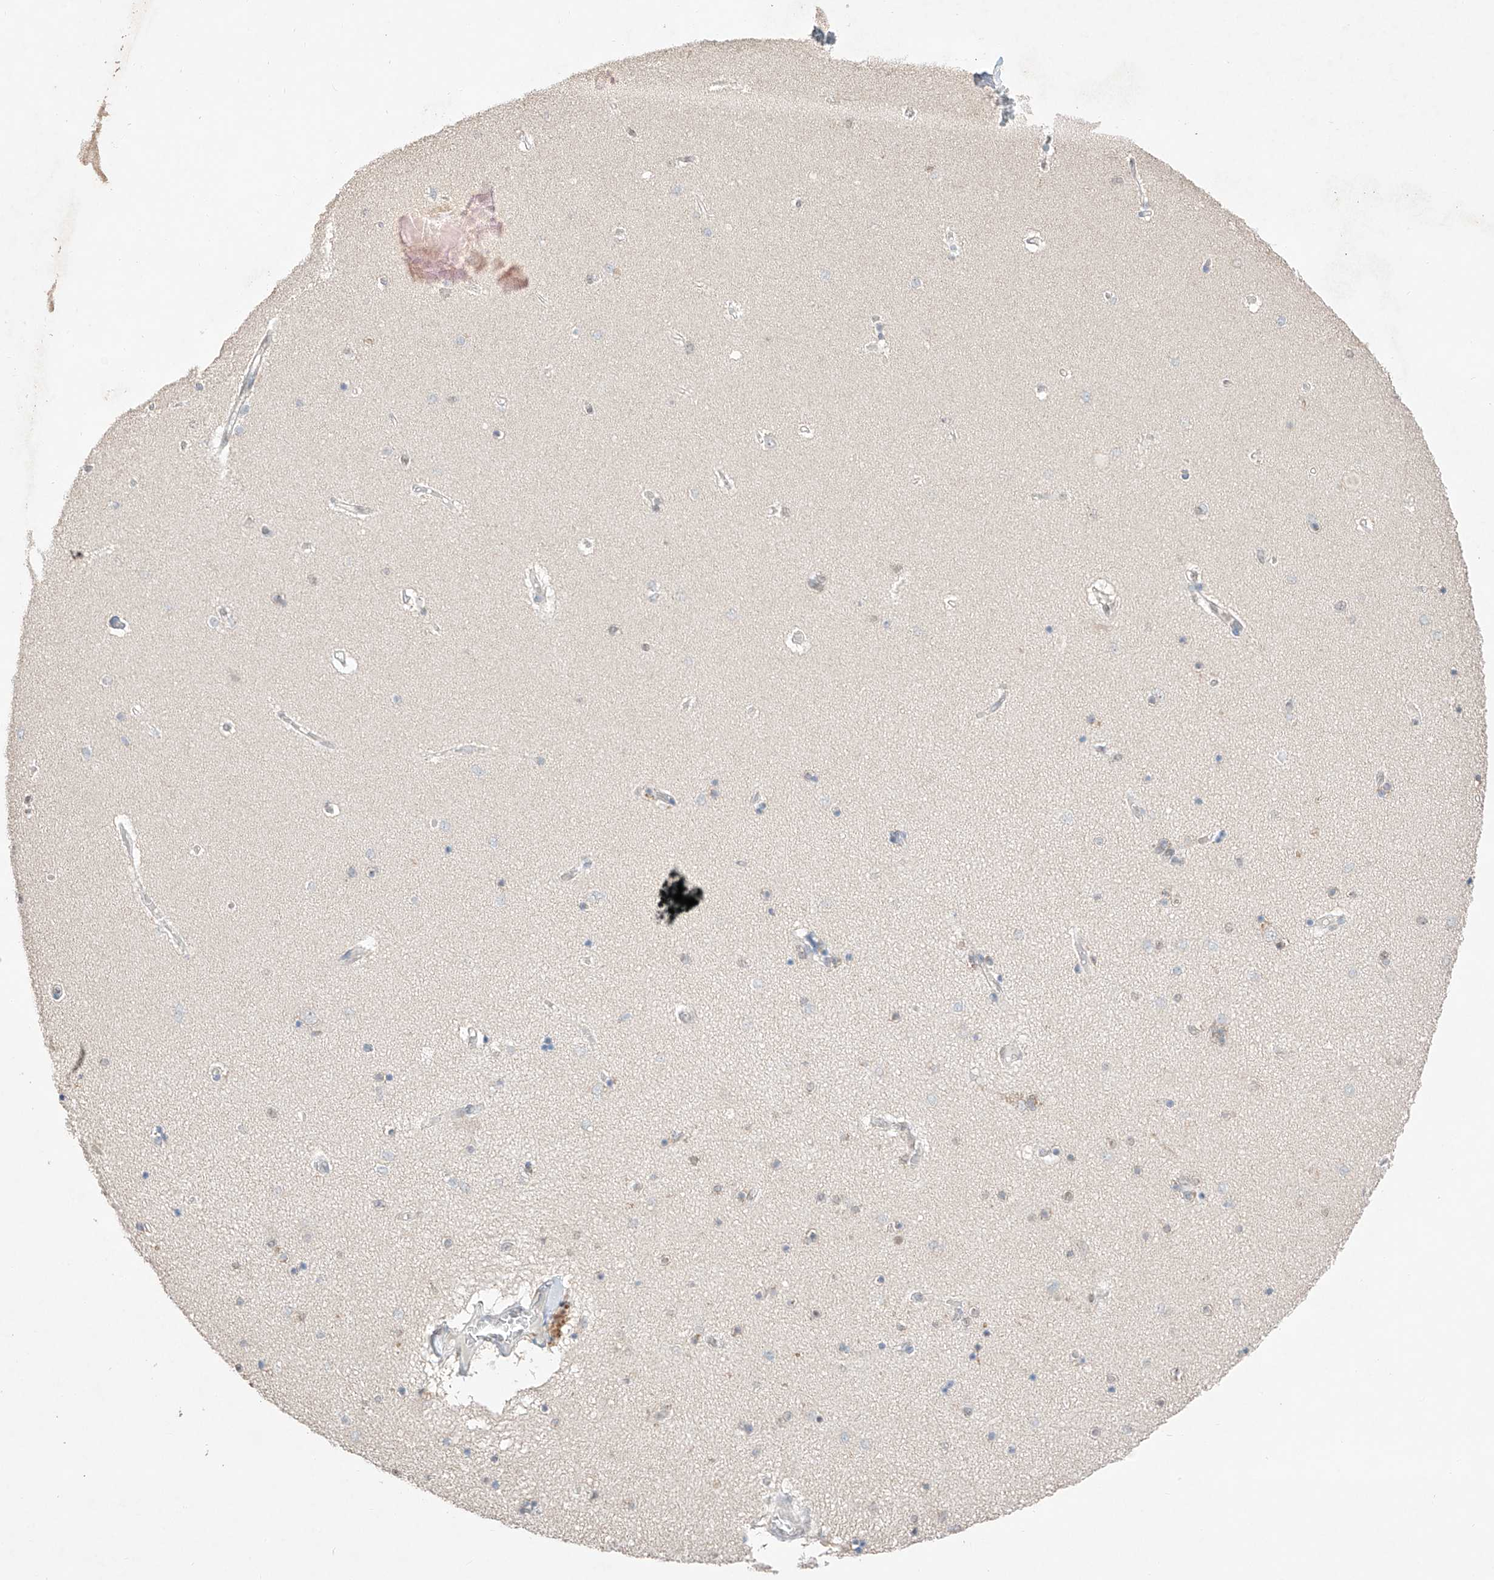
{"staining": {"intensity": "negative", "quantity": "none", "location": "none"}, "tissue": "hippocampus", "cell_type": "Glial cells", "image_type": "normal", "snomed": [{"axis": "morphology", "description": "Normal tissue, NOS"}, {"axis": "topography", "description": "Hippocampus"}], "caption": "The IHC histopathology image has no significant positivity in glial cells of hippocampus. Nuclei are stained in blue.", "gene": "APIP", "patient": {"sex": "female", "age": 54}}